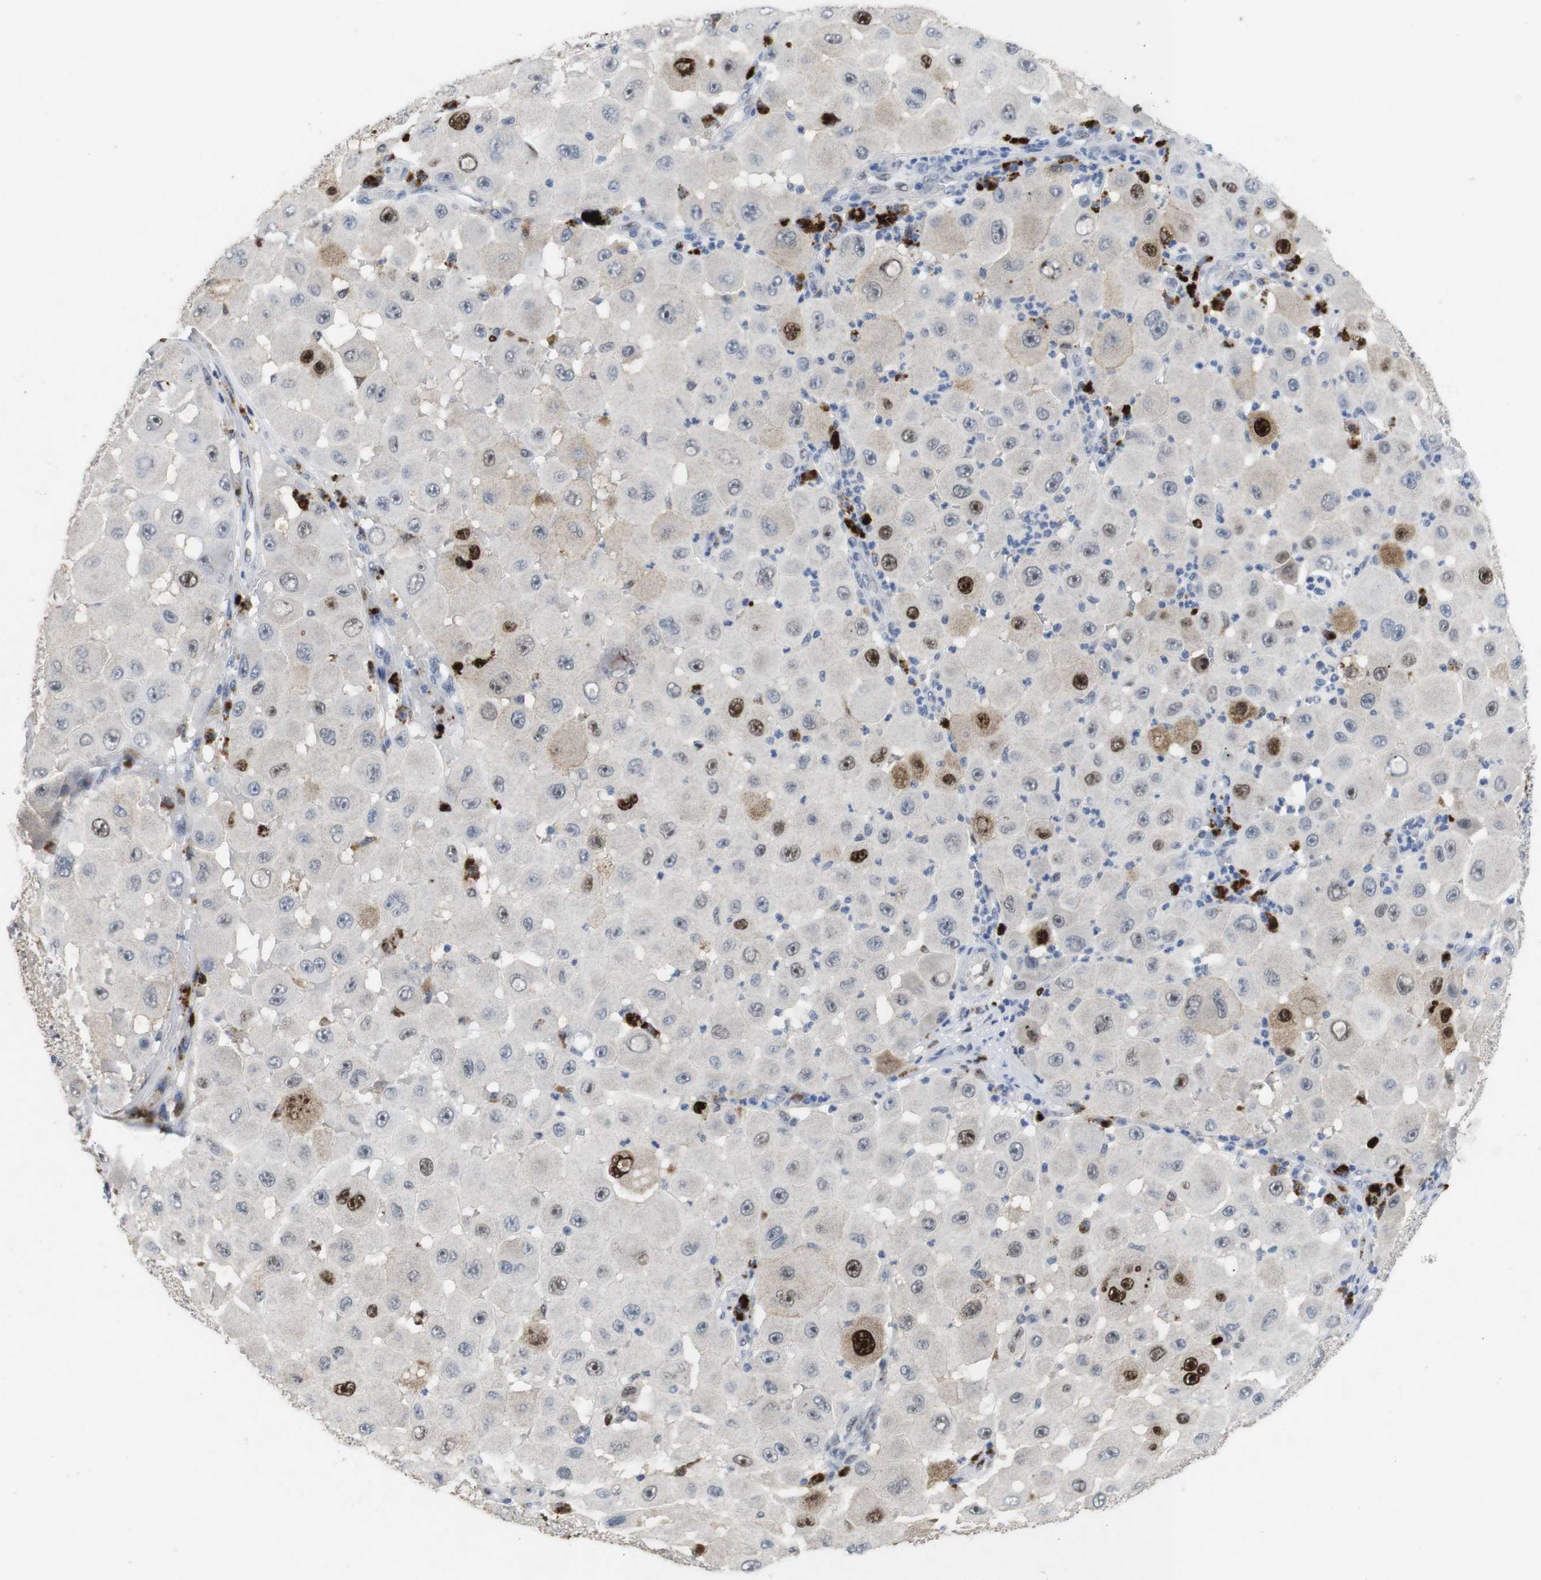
{"staining": {"intensity": "strong", "quantity": "<25%", "location": "cytoplasmic/membranous,nuclear"}, "tissue": "melanoma", "cell_type": "Tumor cells", "image_type": "cancer", "snomed": [{"axis": "morphology", "description": "Malignant melanoma, NOS"}, {"axis": "topography", "description": "Skin"}], "caption": "There is medium levels of strong cytoplasmic/membranous and nuclear expression in tumor cells of malignant melanoma, as demonstrated by immunohistochemical staining (brown color).", "gene": "KPNA2", "patient": {"sex": "female", "age": 81}}